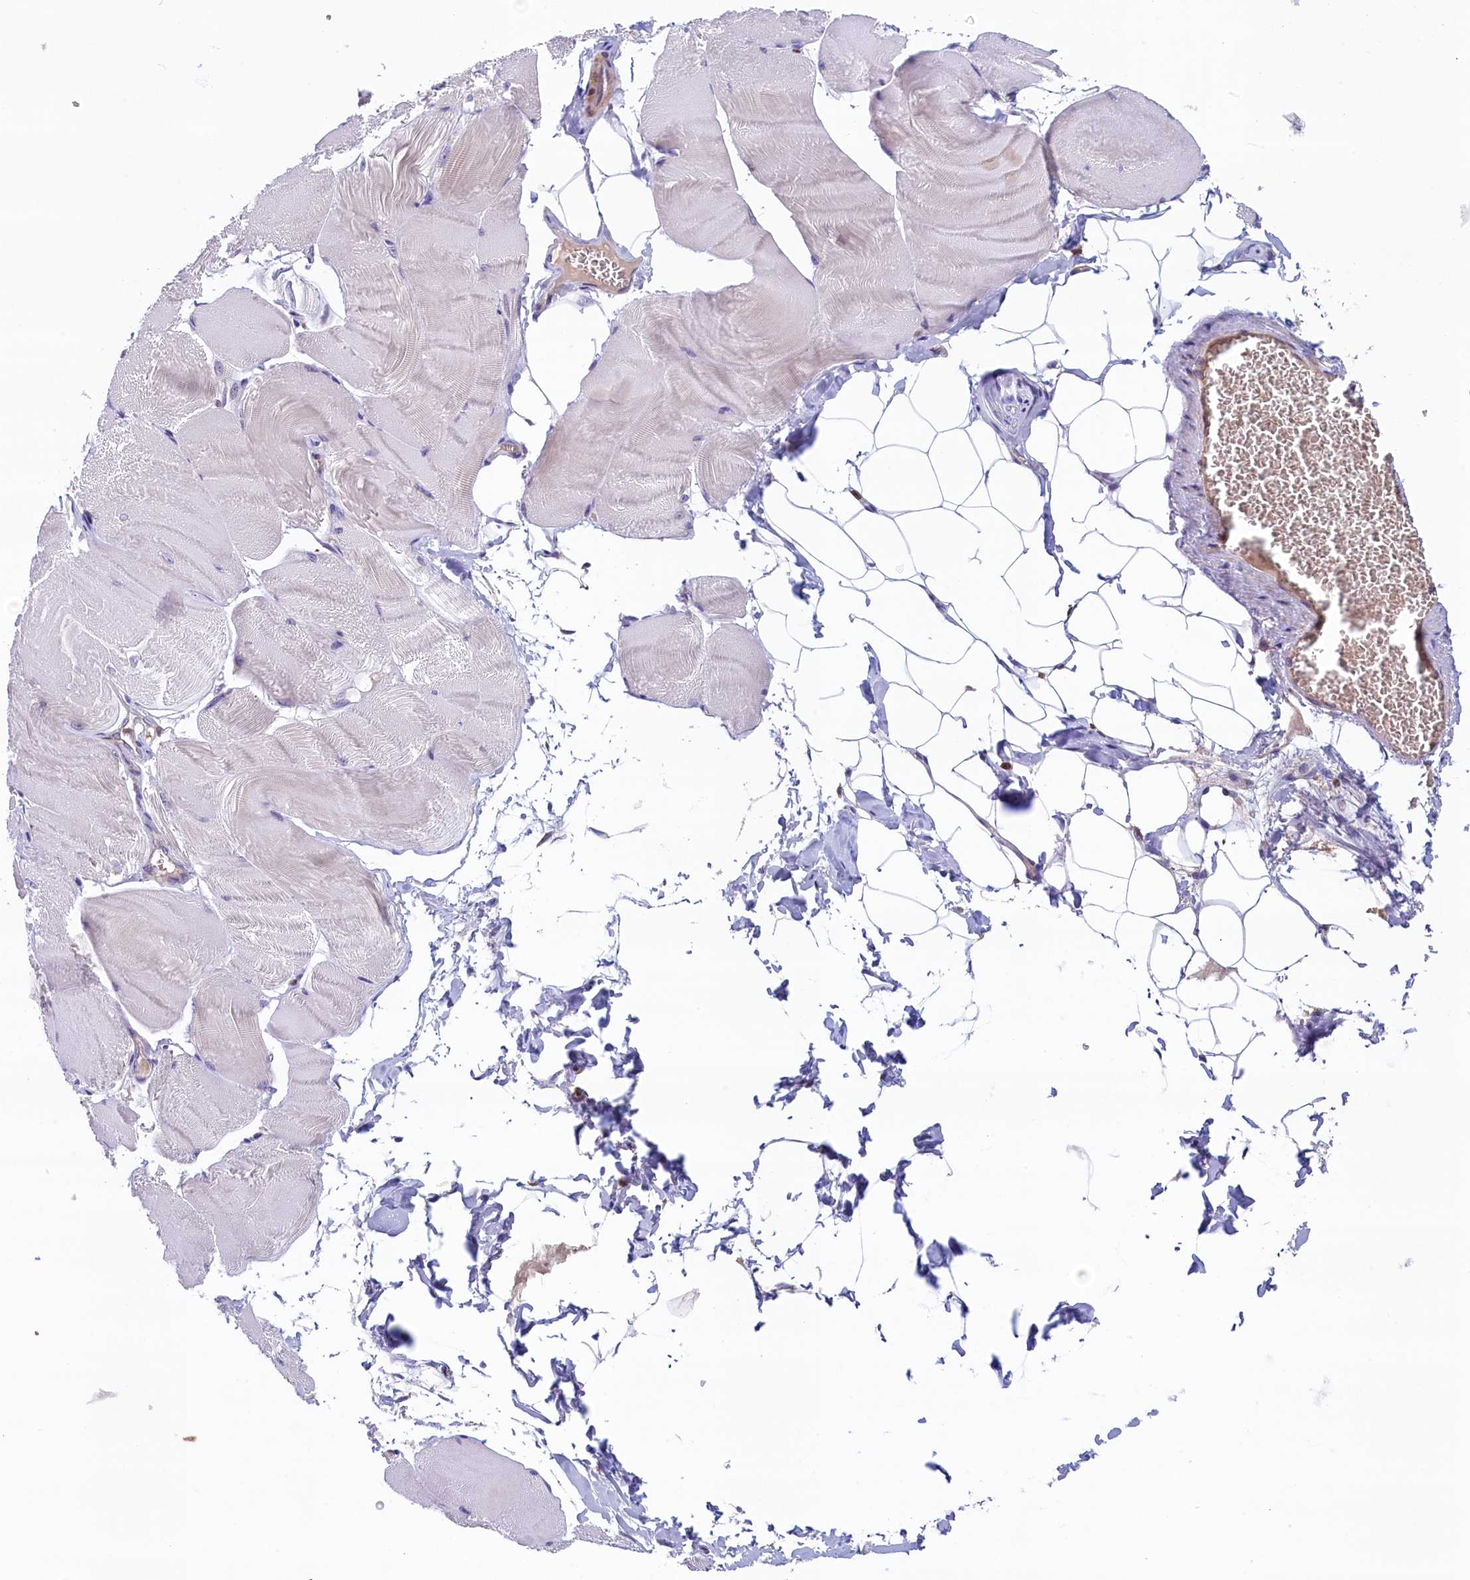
{"staining": {"intensity": "negative", "quantity": "none", "location": "none"}, "tissue": "skeletal muscle", "cell_type": "Myocytes", "image_type": "normal", "snomed": [{"axis": "morphology", "description": "Normal tissue, NOS"}, {"axis": "morphology", "description": "Basal cell carcinoma"}, {"axis": "topography", "description": "Skeletal muscle"}], "caption": "Immunohistochemistry (IHC) of normal skeletal muscle displays no staining in myocytes.", "gene": "TRAF3IP3", "patient": {"sex": "female", "age": 64}}